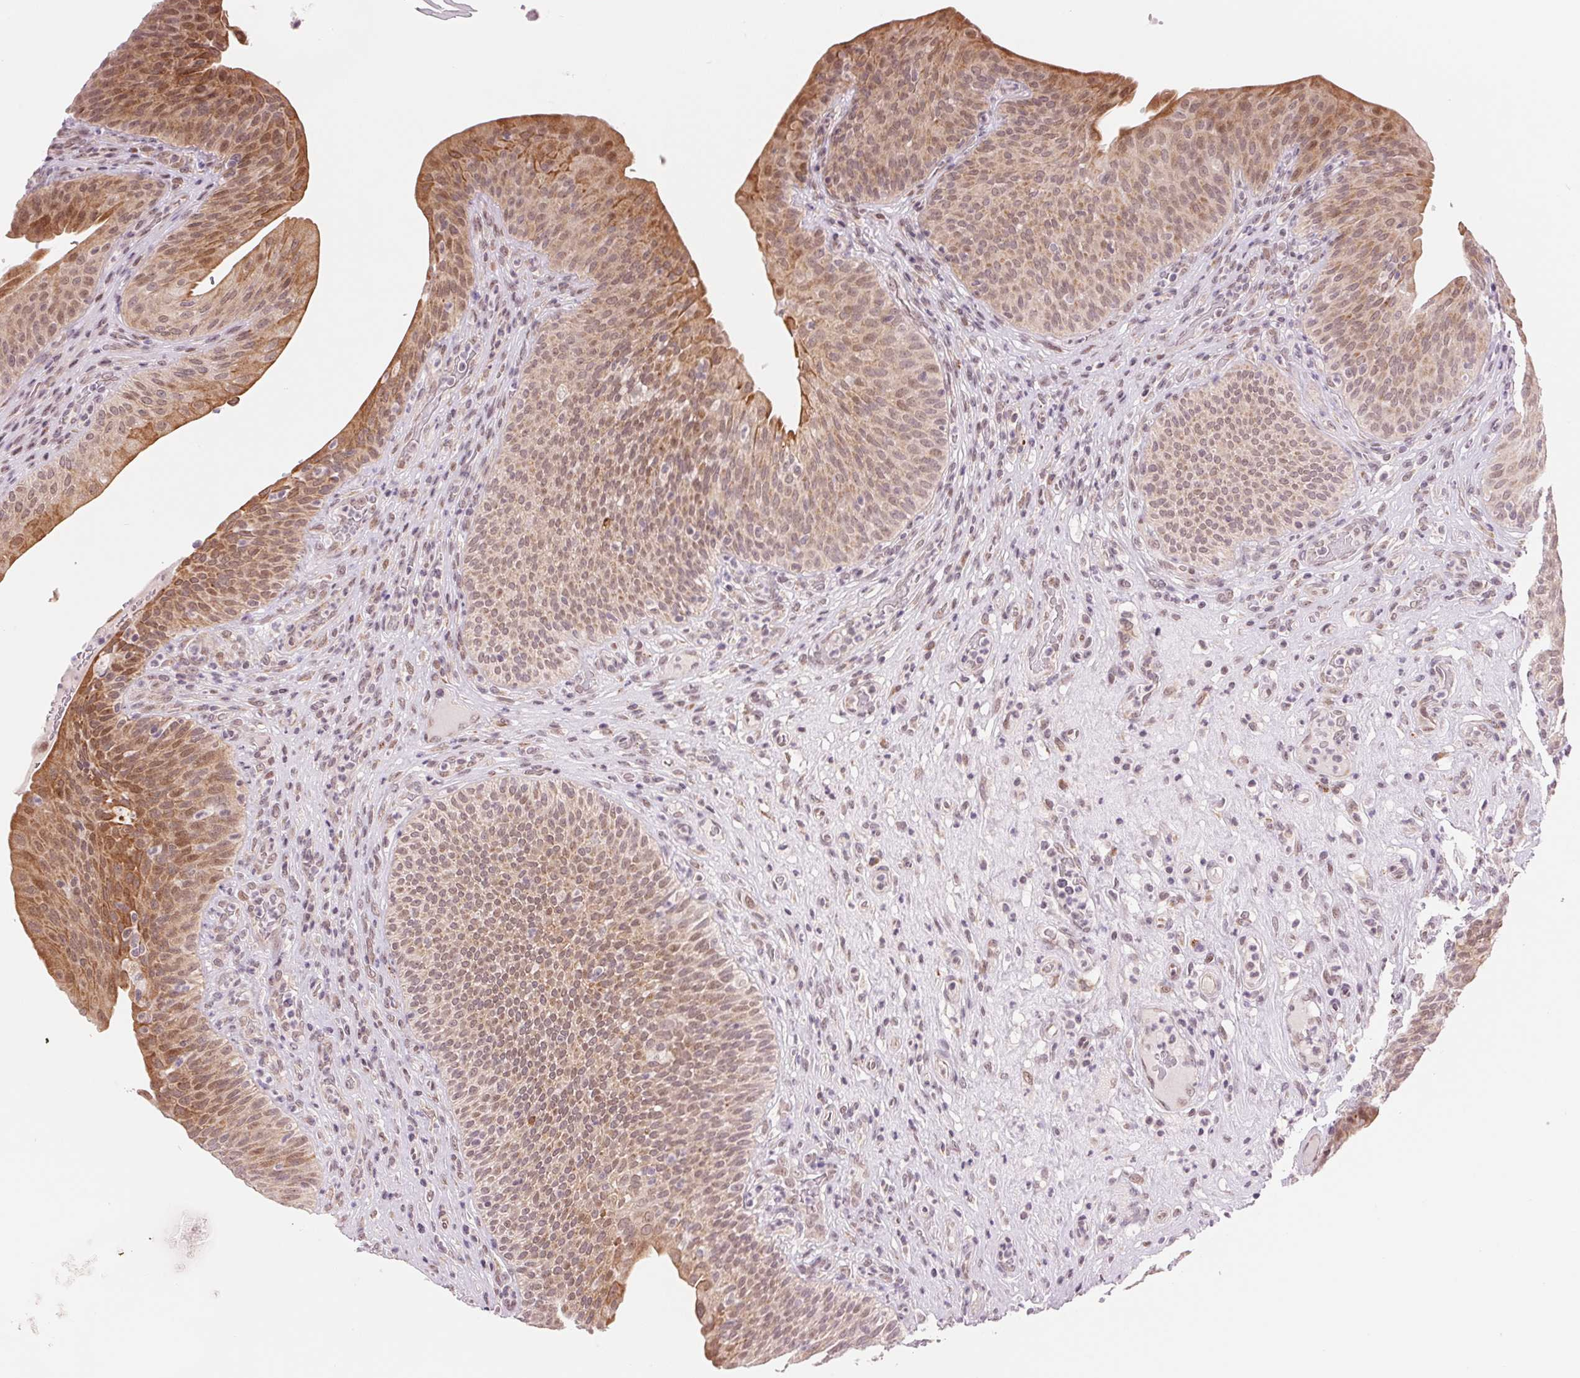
{"staining": {"intensity": "moderate", "quantity": "25%-75%", "location": "cytoplasmic/membranous,nuclear"}, "tissue": "urinary bladder", "cell_type": "Urothelial cells", "image_type": "normal", "snomed": [{"axis": "morphology", "description": "Normal tissue, NOS"}, {"axis": "topography", "description": "Urinary bladder"}, {"axis": "topography", "description": "Peripheral nerve tissue"}], "caption": "Urinary bladder stained with immunohistochemistry (IHC) shows moderate cytoplasmic/membranous,nuclear positivity in approximately 25%-75% of urothelial cells. (Stains: DAB in brown, nuclei in blue, Microscopy: brightfield microscopy at high magnification).", "gene": "ARHGAP32", "patient": {"sex": "male", "age": 66}}